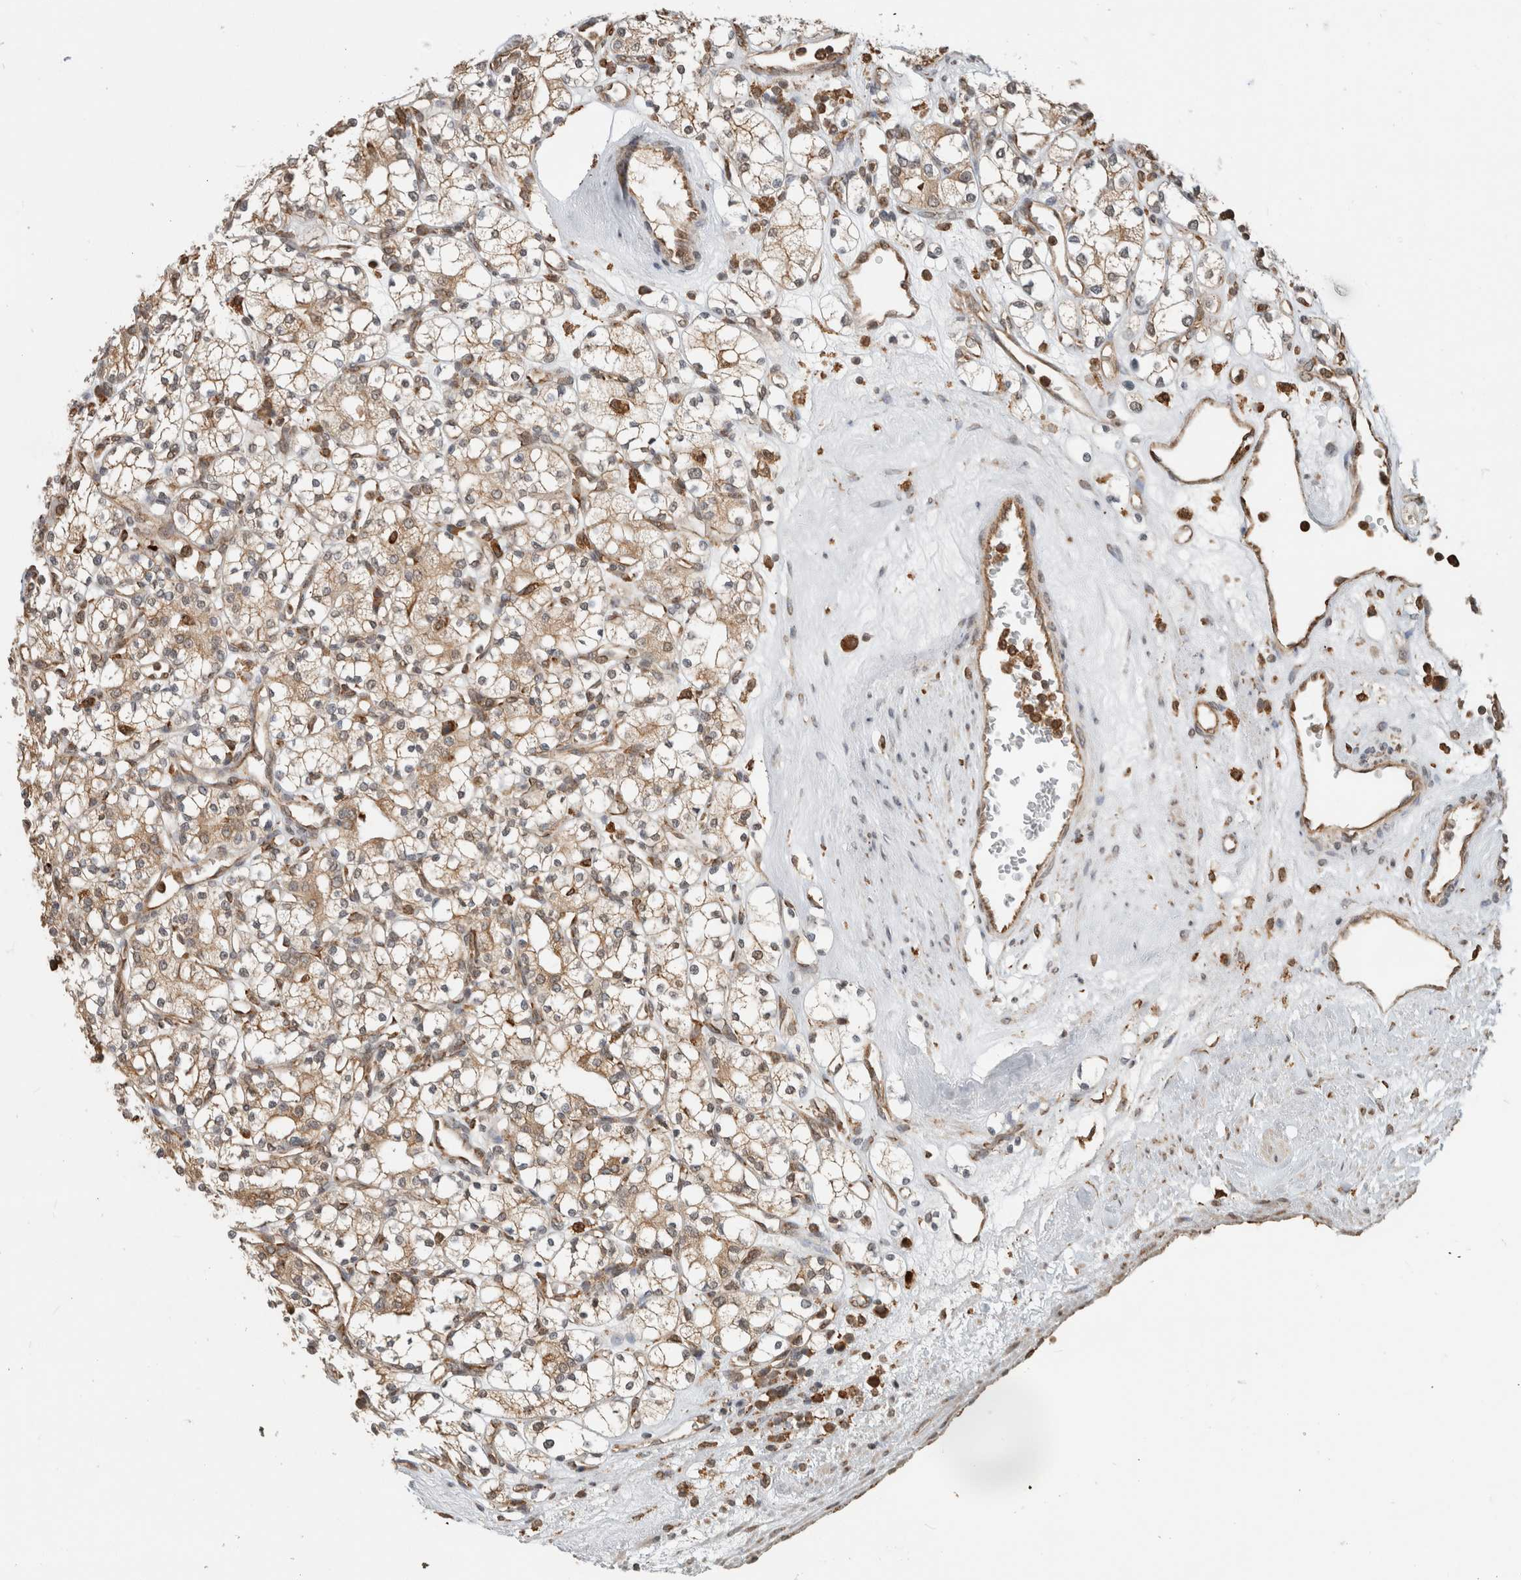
{"staining": {"intensity": "weak", "quantity": "<25%", "location": "cytoplasmic/membranous"}, "tissue": "renal cancer", "cell_type": "Tumor cells", "image_type": "cancer", "snomed": [{"axis": "morphology", "description": "Adenocarcinoma, NOS"}, {"axis": "topography", "description": "Kidney"}], "caption": "High magnification brightfield microscopy of renal cancer stained with DAB (brown) and counterstained with hematoxylin (blue): tumor cells show no significant staining.", "gene": "MS4A7", "patient": {"sex": "male", "age": 77}}